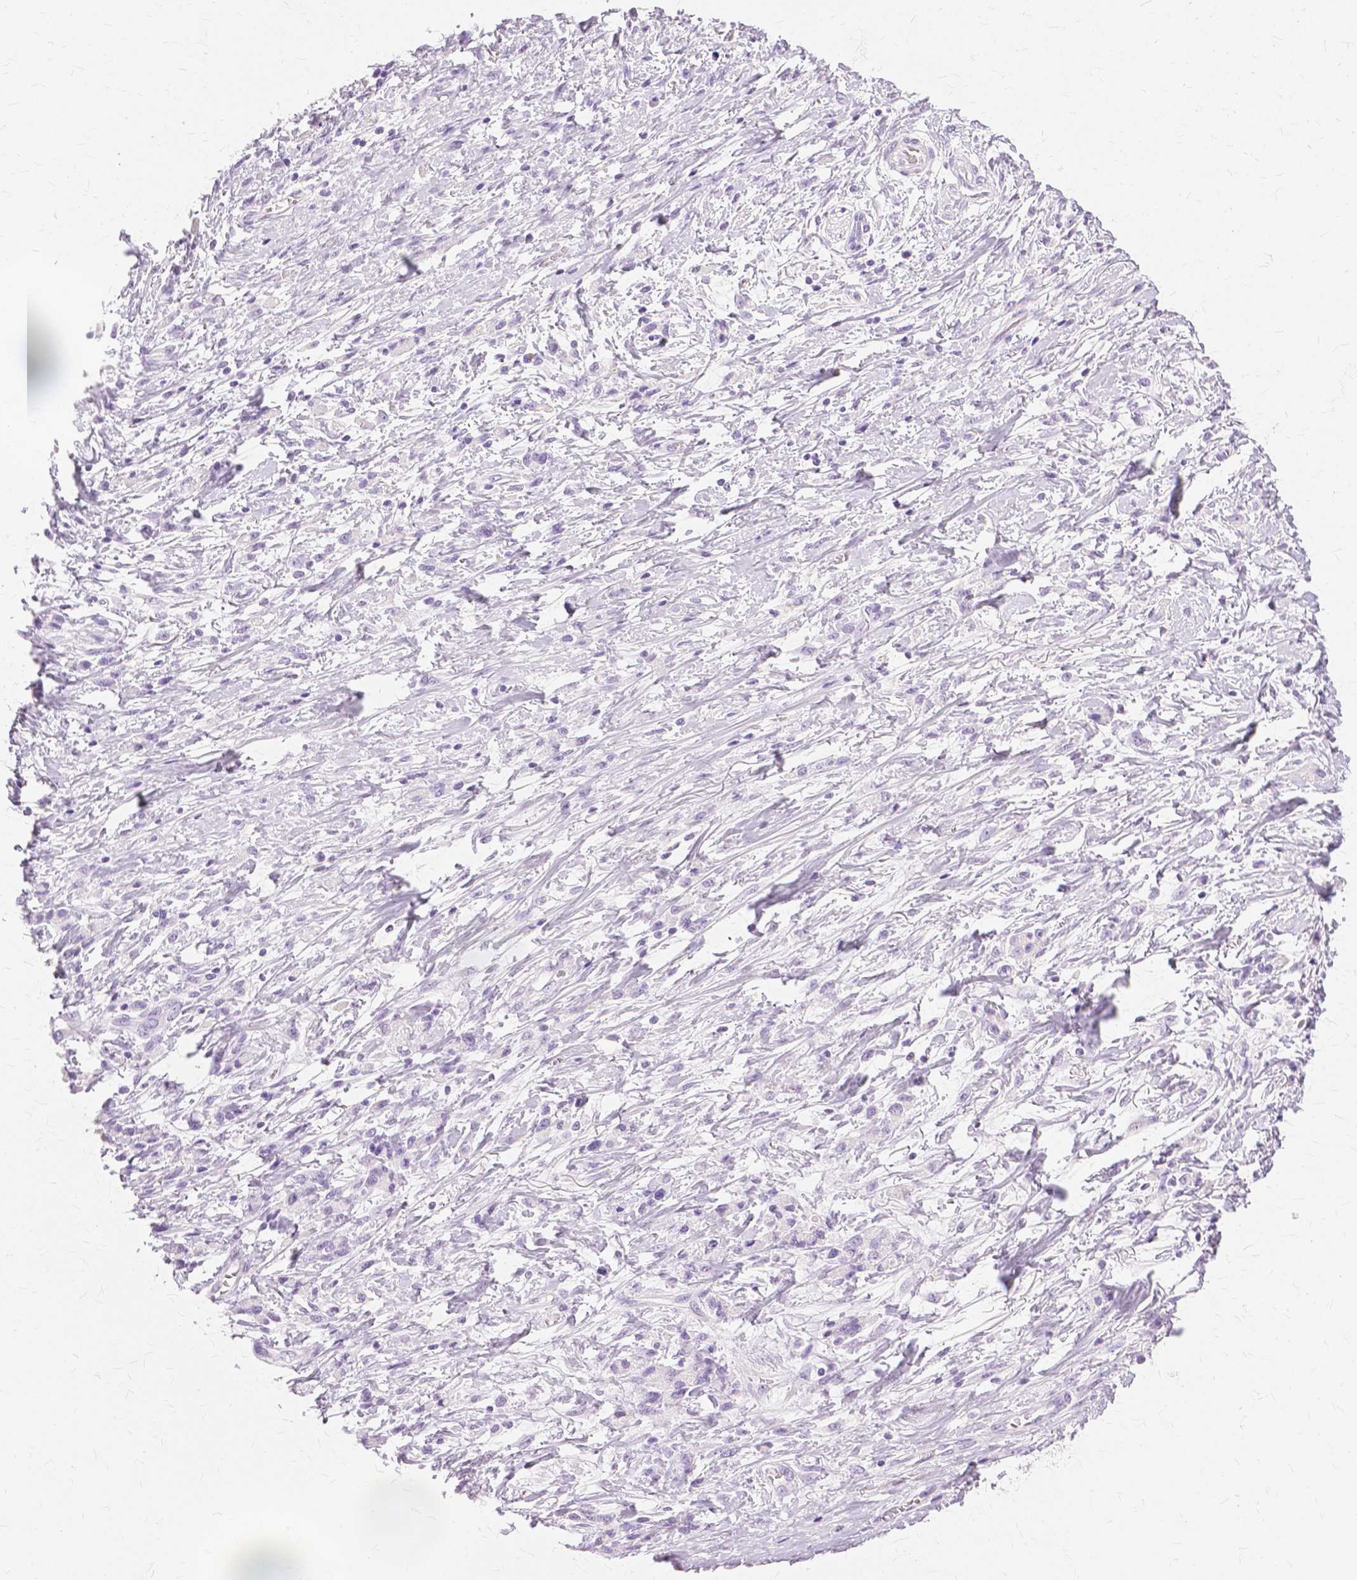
{"staining": {"intensity": "negative", "quantity": "none", "location": "none"}, "tissue": "stomach cancer", "cell_type": "Tumor cells", "image_type": "cancer", "snomed": [{"axis": "morphology", "description": "Adenocarcinoma, NOS"}, {"axis": "topography", "description": "Stomach"}], "caption": "IHC of stomach adenocarcinoma exhibits no expression in tumor cells.", "gene": "TGM1", "patient": {"sex": "female", "age": 84}}